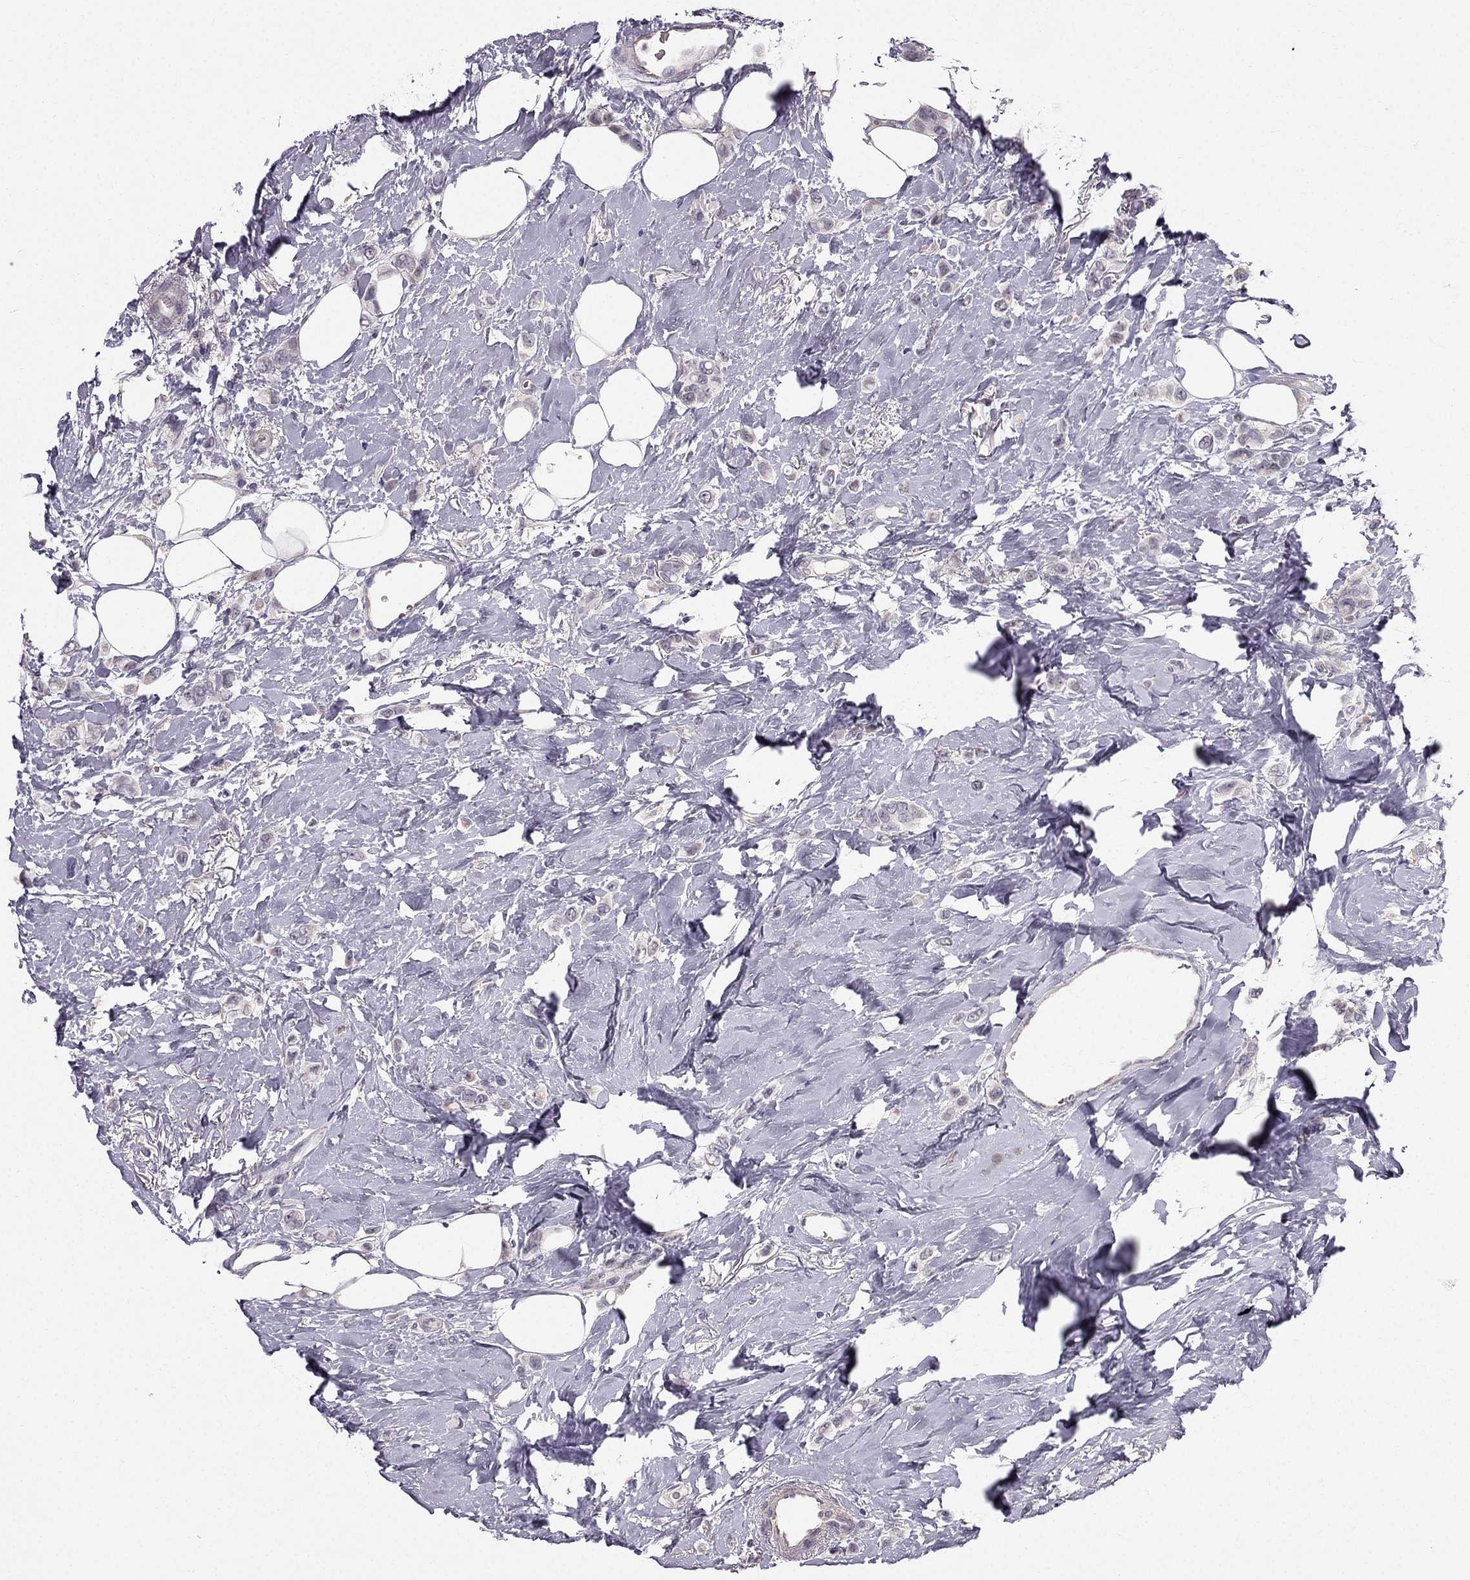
{"staining": {"intensity": "negative", "quantity": "none", "location": "none"}, "tissue": "breast cancer", "cell_type": "Tumor cells", "image_type": "cancer", "snomed": [{"axis": "morphology", "description": "Lobular carcinoma"}, {"axis": "topography", "description": "Breast"}], "caption": "IHC of breast lobular carcinoma exhibits no positivity in tumor cells.", "gene": "TSPYL5", "patient": {"sex": "female", "age": 66}}